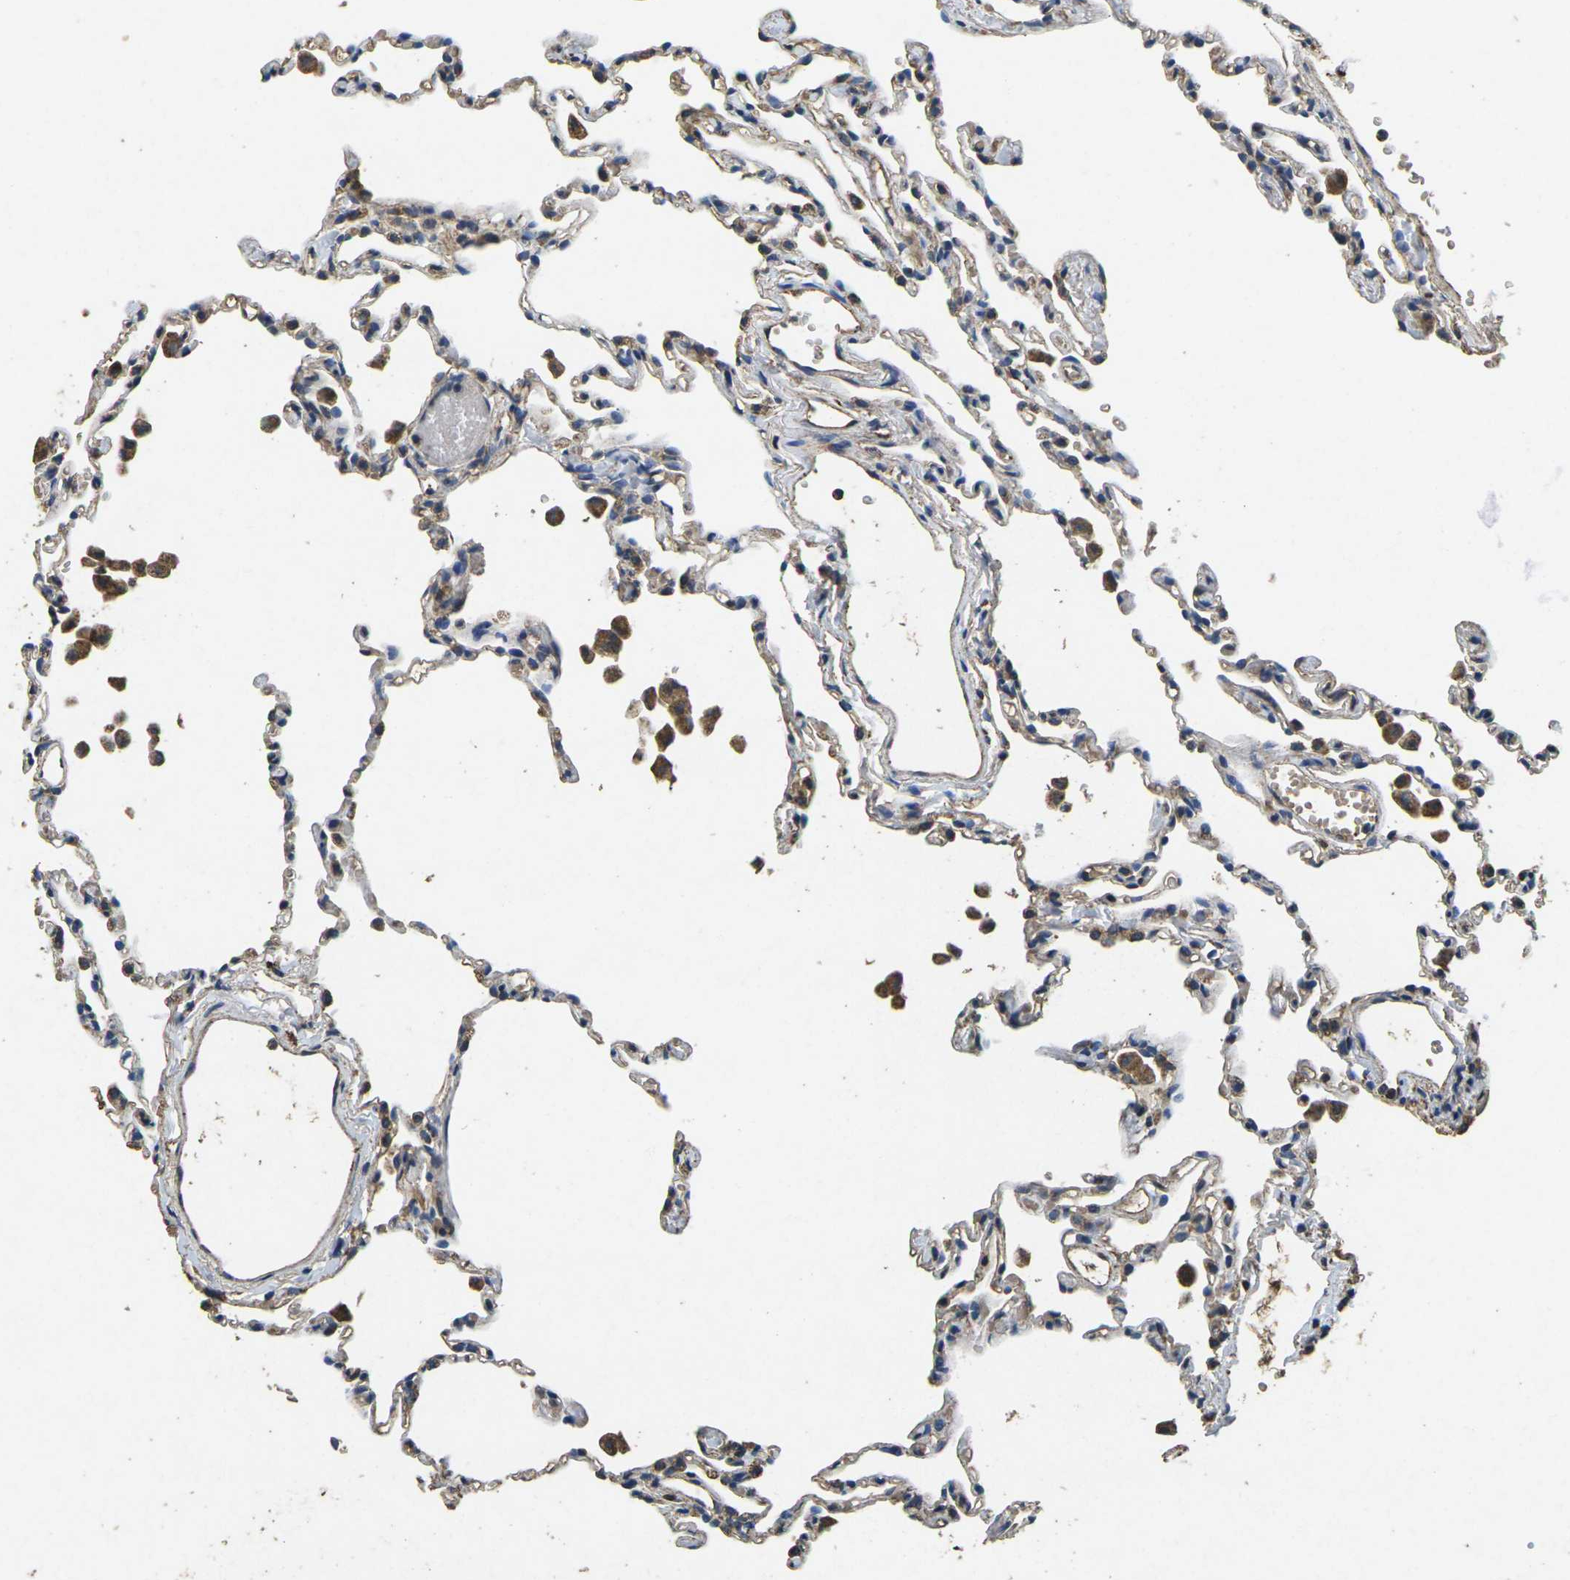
{"staining": {"intensity": "weak", "quantity": "25%-75%", "location": "cytoplasmic/membranous"}, "tissue": "lung", "cell_type": "Alveolar cells", "image_type": "normal", "snomed": [{"axis": "morphology", "description": "Normal tissue, NOS"}, {"axis": "topography", "description": "Lung"}], "caption": "The photomicrograph displays immunohistochemical staining of benign lung. There is weak cytoplasmic/membranous positivity is seen in approximately 25%-75% of alveolar cells.", "gene": "MAPK11", "patient": {"sex": "female", "age": 49}}